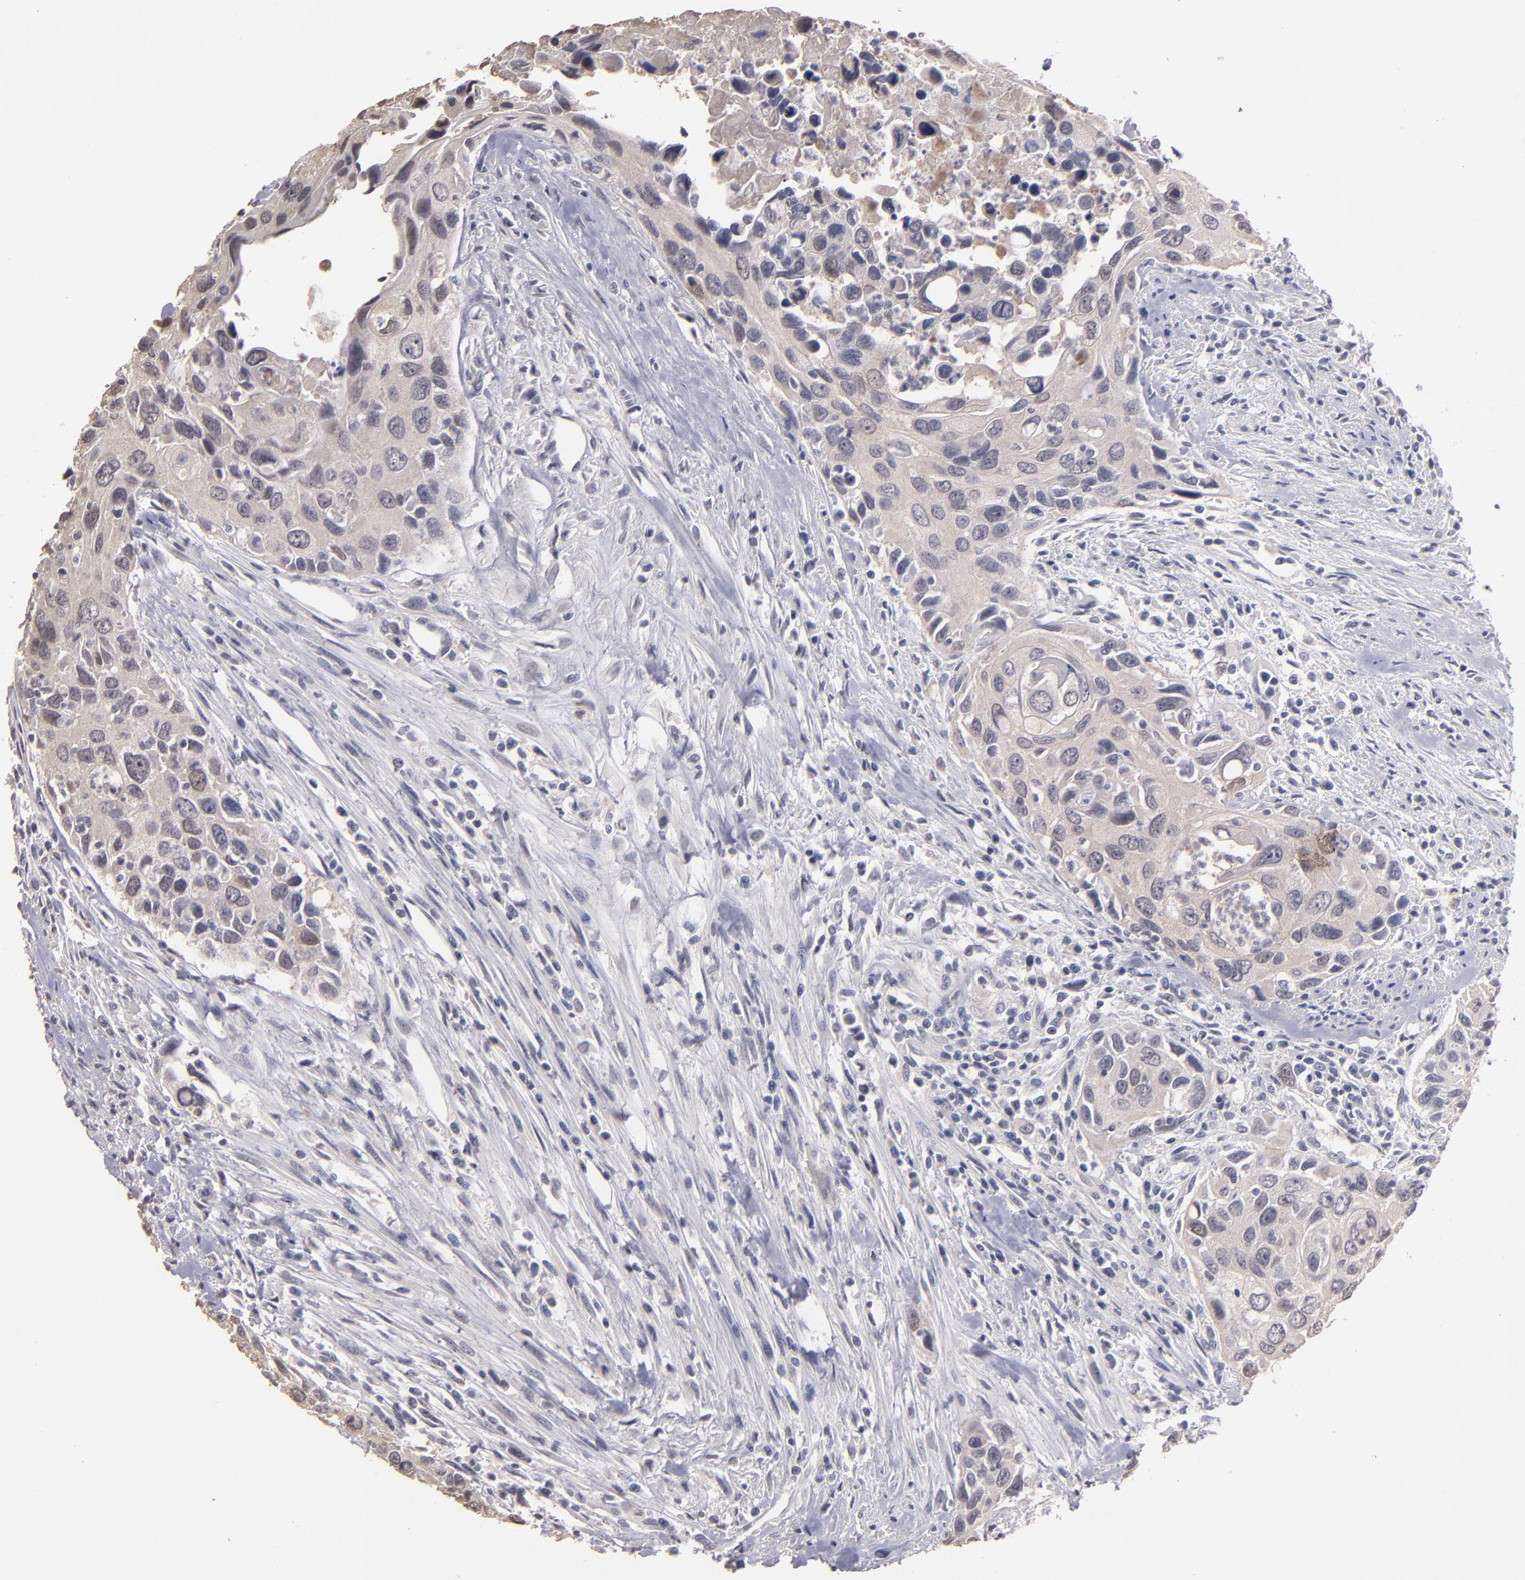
{"staining": {"intensity": "weak", "quantity": "<25%", "location": "cytoplasmic/membranous,nuclear"}, "tissue": "urothelial cancer", "cell_type": "Tumor cells", "image_type": "cancer", "snomed": [{"axis": "morphology", "description": "Urothelial carcinoma, High grade"}, {"axis": "topography", "description": "Urinary bladder"}], "caption": "Immunohistochemistry histopathology image of urothelial cancer stained for a protein (brown), which displays no expression in tumor cells.", "gene": "S100A1", "patient": {"sex": "male", "age": 71}}